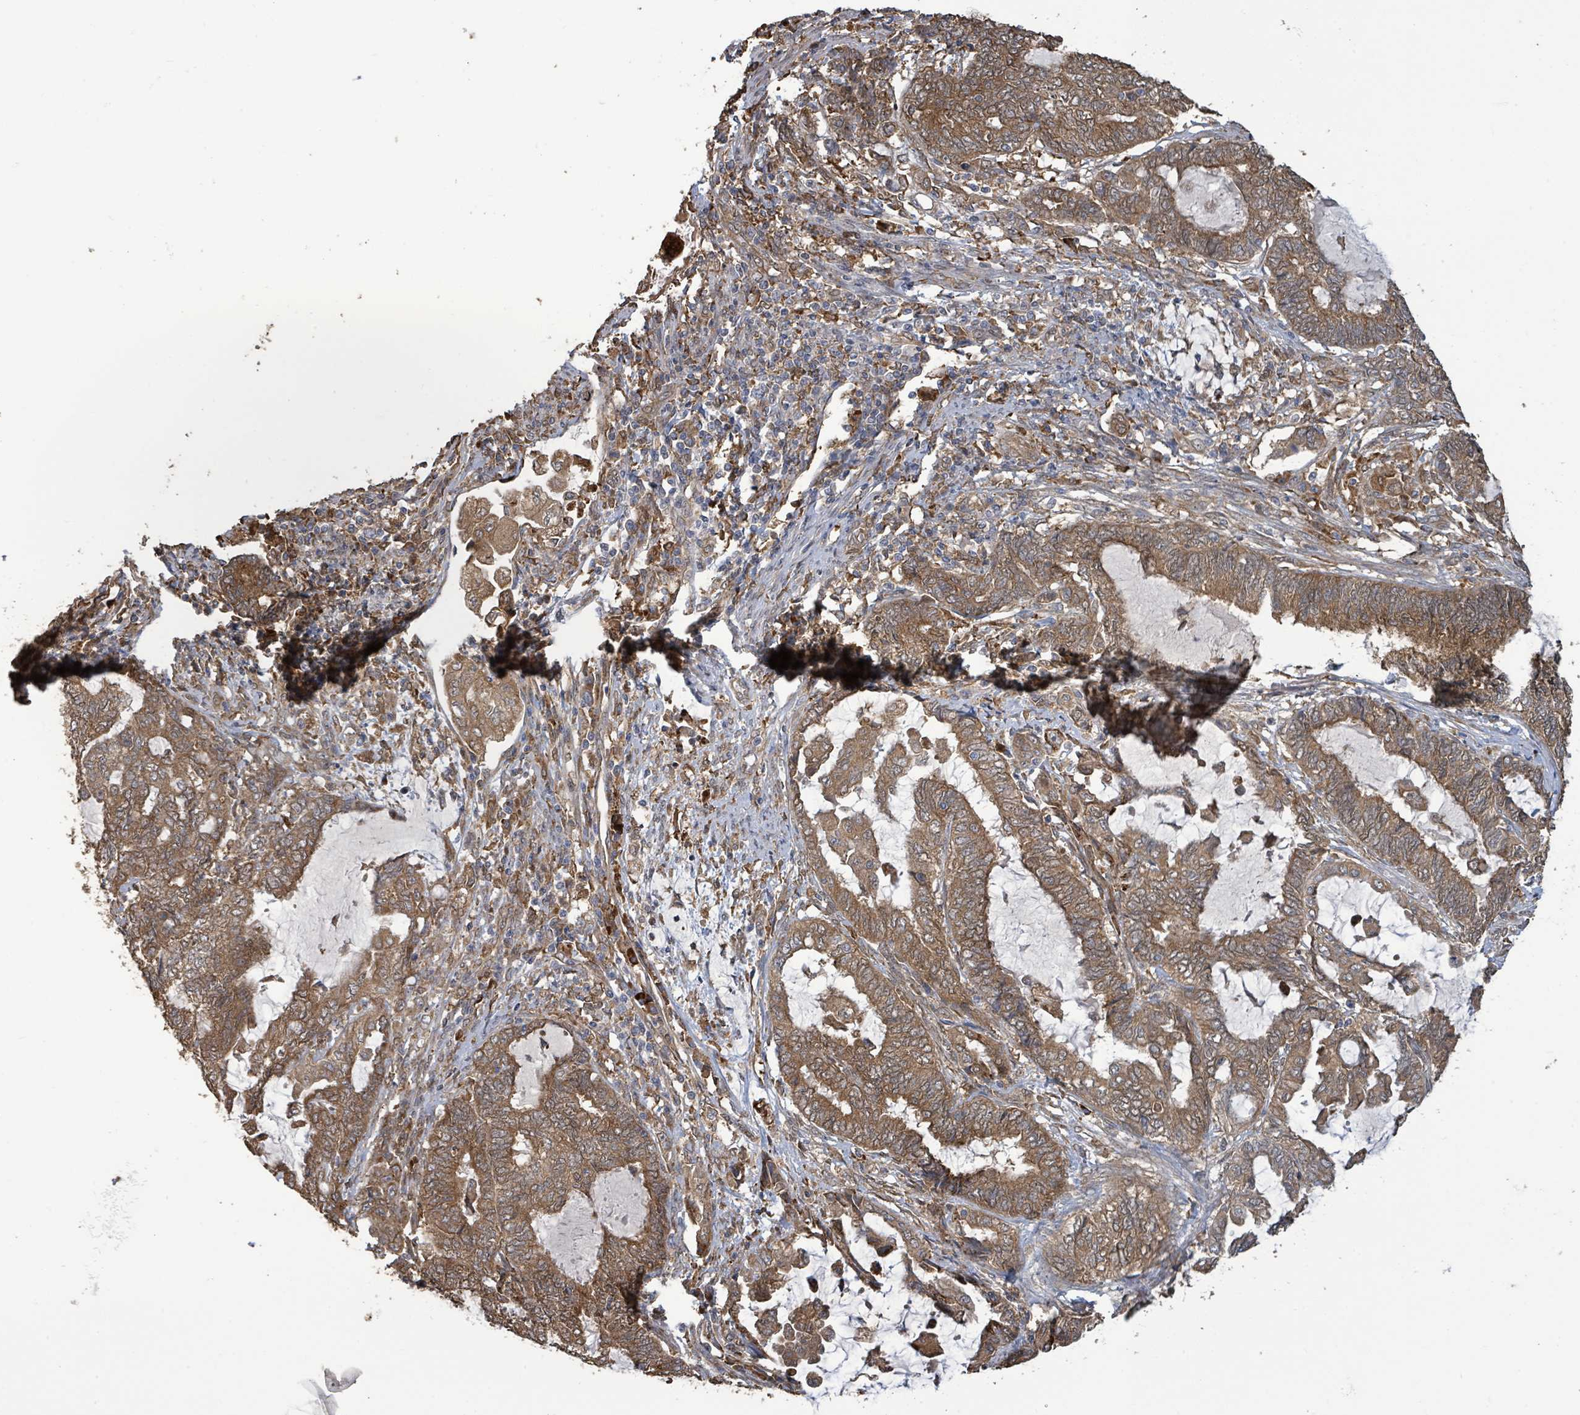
{"staining": {"intensity": "moderate", "quantity": ">75%", "location": "cytoplasmic/membranous"}, "tissue": "endometrial cancer", "cell_type": "Tumor cells", "image_type": "cancer", "snomed": [{"axis": "morphology", "description": "Adenocarcinoma, NOS"}, {"axis": "topography", "description": "Uterus"}, {"axis": "topography", "description": "Endometrium"}], "caption": "IHC (DAB) staining of endometrial cancer (adenocarcinoma) exhibits moderate cytoplasmic/membranous protein staining in approximately >75% of tumor cells. (Stains: DAB (3,3'-diaminobenzidine) in brown, nuclei in blue, Microscopy: brightfield microscopy at high magnification).", "gene": "ARPIN", "patient": {"sex": "female", "age": 70}}